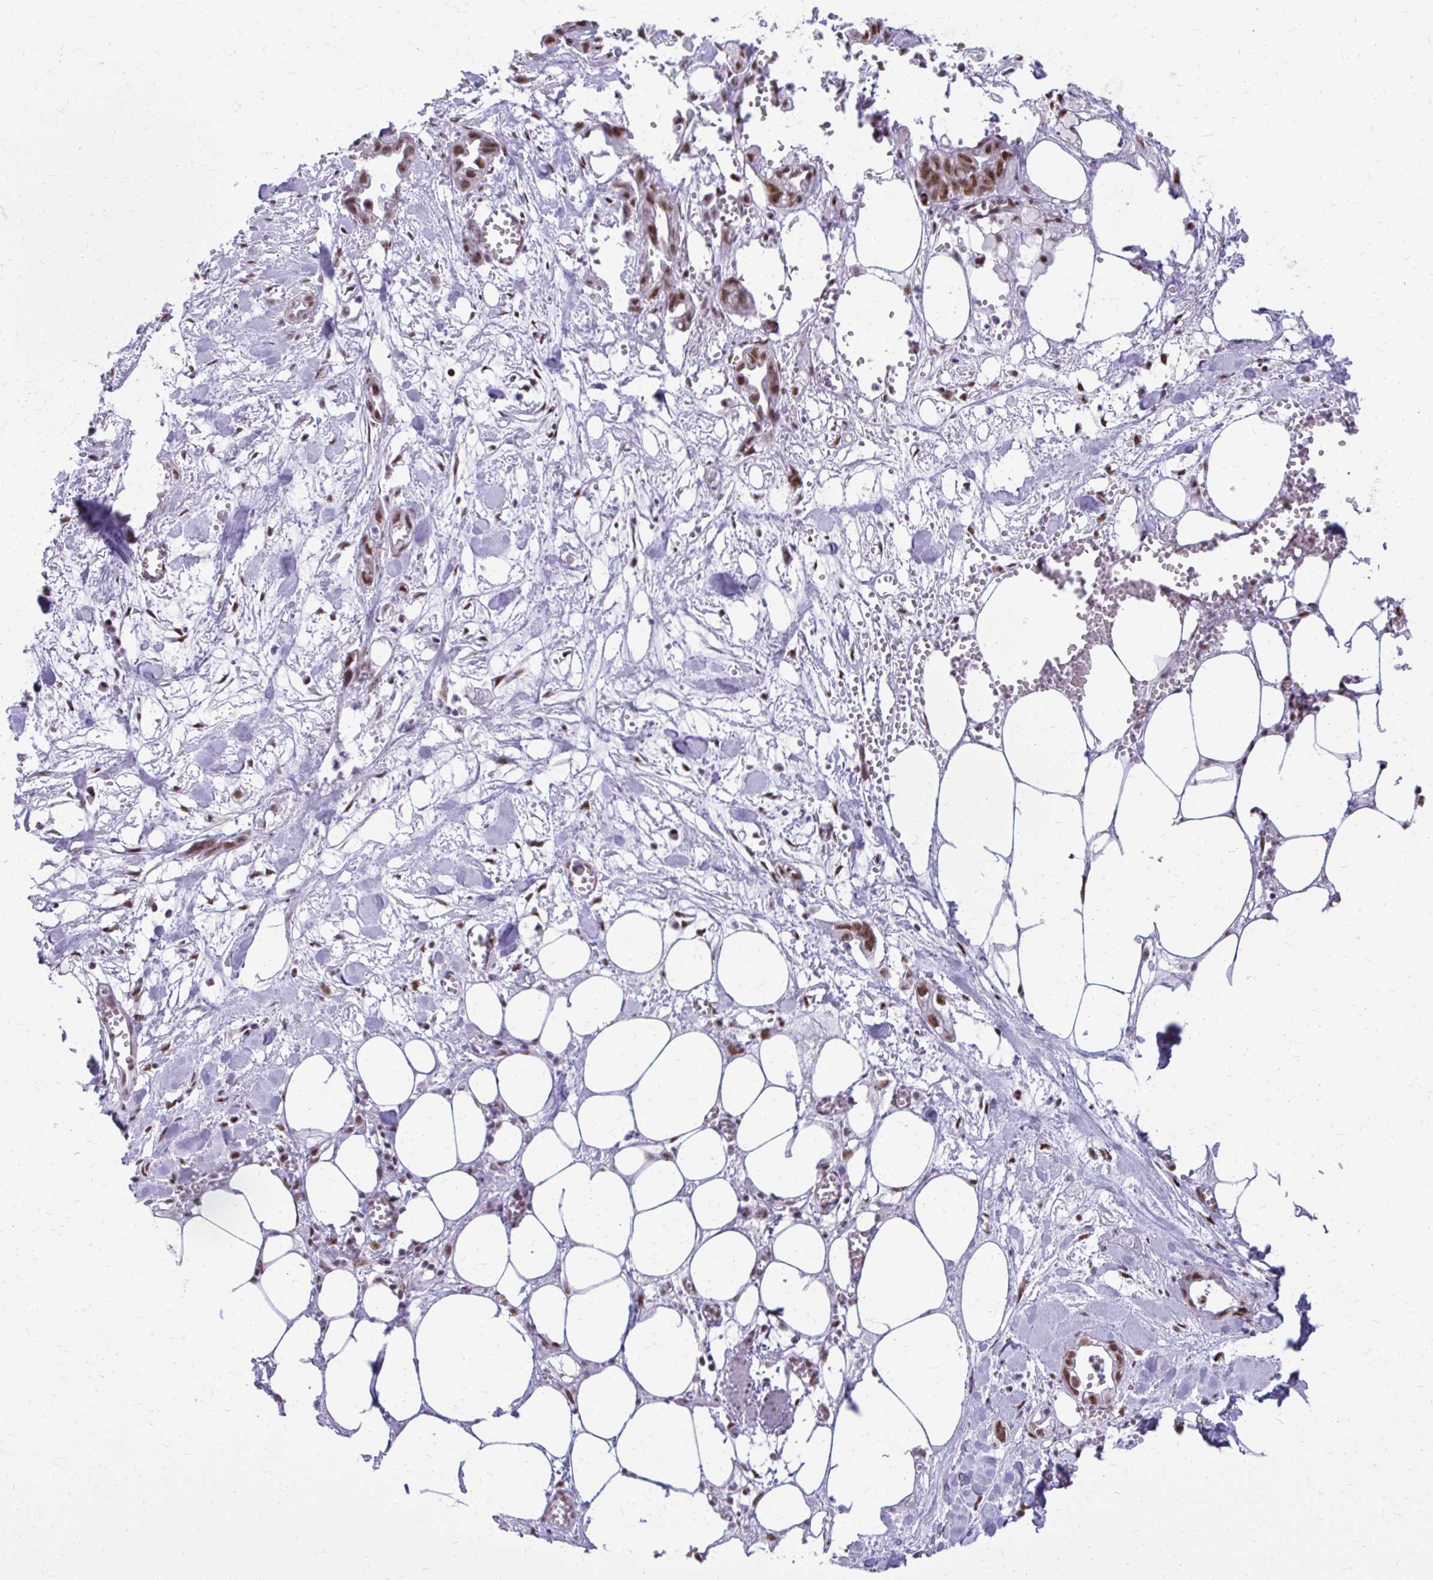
{"staining": {"intensity": "moderate", "quantity": ">75%", "location": "nuclear"}, "tissue": "pancreatic cancer", "cell_type": "Tumor cells", "image_type": "cancer", "snomed": [{"axis": "morphology", "description": "Adenocarcinoma, NOS"}, {"axis": "topography", "description": "Pancreas"}], "caption": "This is an image of immunohistochemistry (IHC) staining of pancreatic cancer (adenocarcinoma), which shows moderate staining in the nuclear of tumor cells.", "gene": "SS18", "patient": {"sex": "female", "age": 73}}